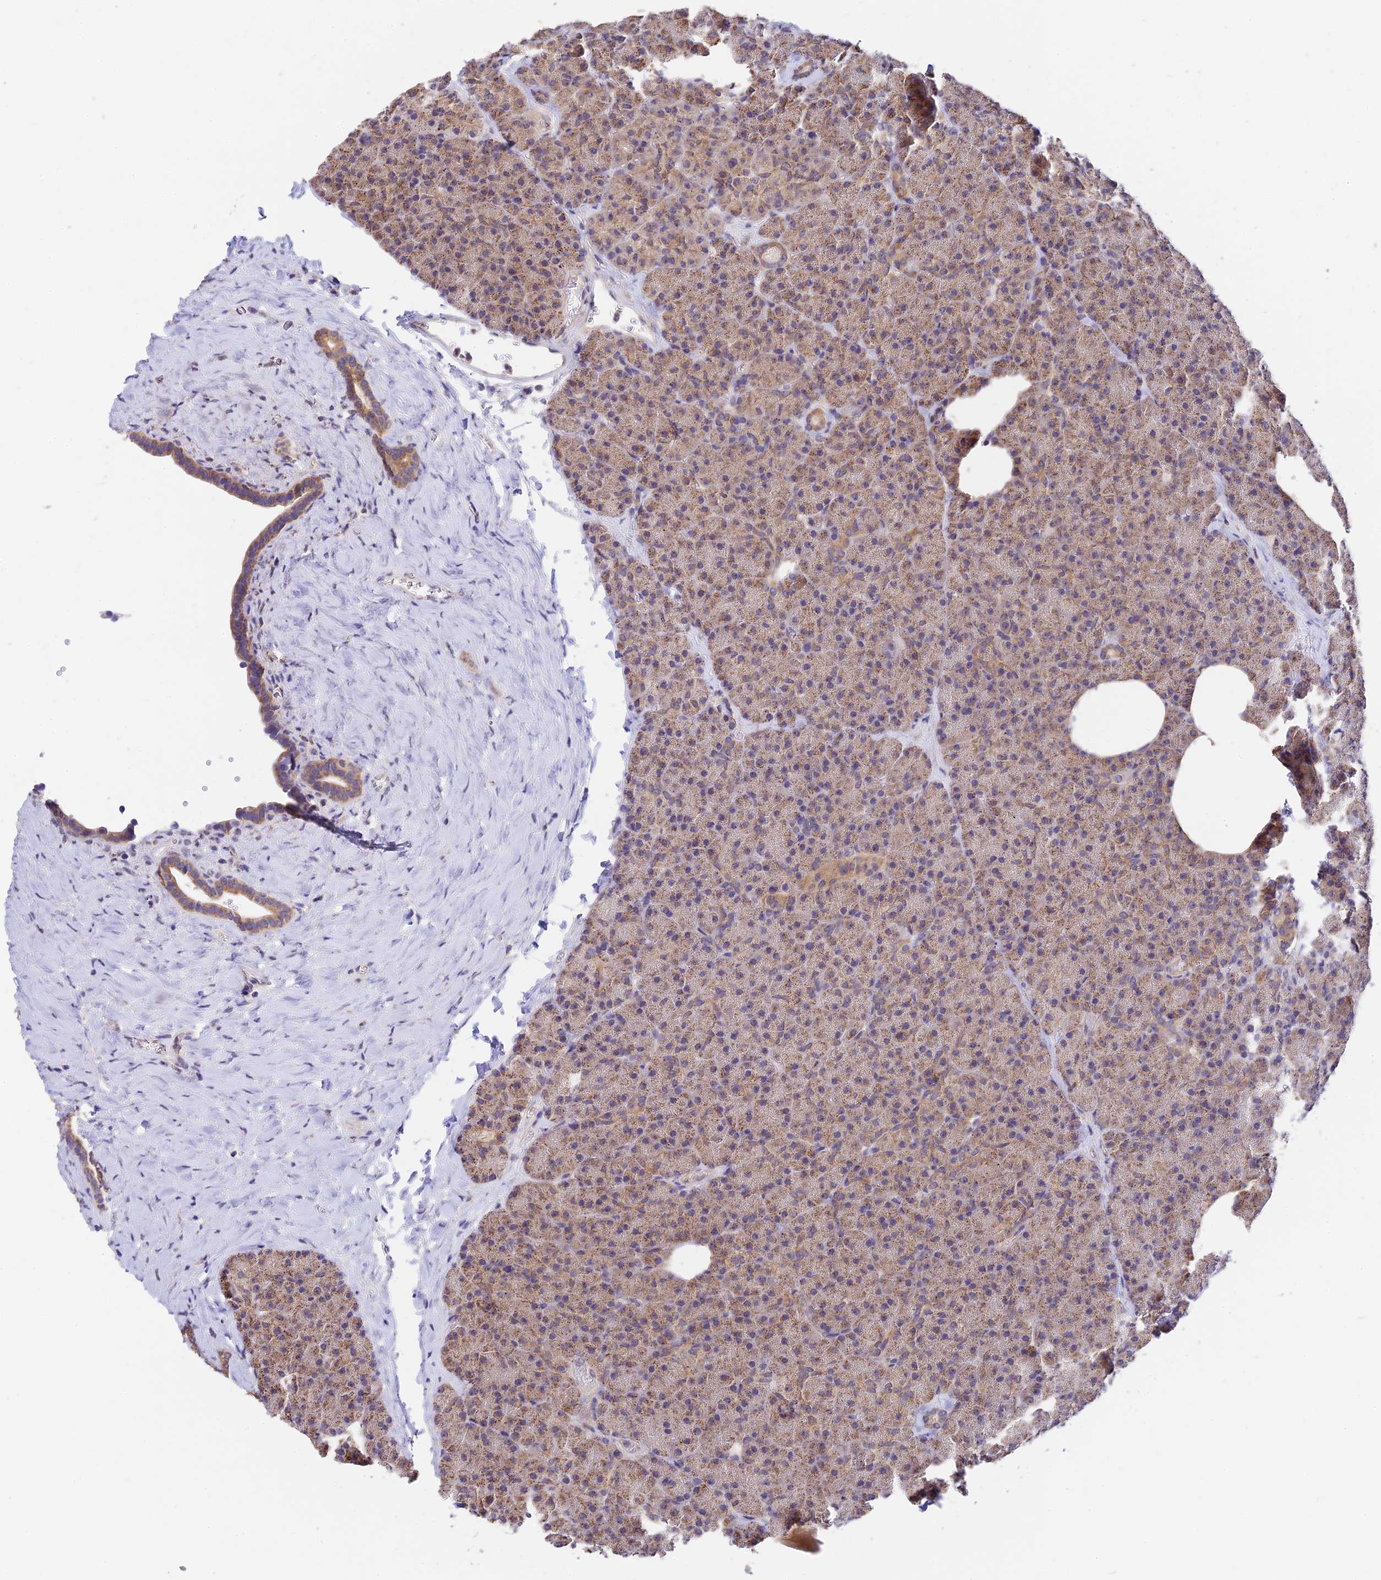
{"staining": {"intensity": "moderate", "quantity": ">75%", "location": "cytoplasmic/membranous"}, "tissue": "pancreas", "cell_type": "Exocrine glandular cells", "image_type": "normal", "snomed": [{"axis": "morphology", "description": "Normal tissue, NOS"}, {"axis": "morphology", "description": "Carcinoid, malignant, NOS"}, {"axis": "topography", "description": "Pancreas"}], "caption": "Exocrine glandular cells reveal medium levels of moderate cytoplasmic/membranous positivity in about >75% of cells in normal human pancreas. (Brightfield microscopy of DAB IHC at high magnification).", "gene": "C3orf20", "patient": {"sex": "female", "age": 35}}